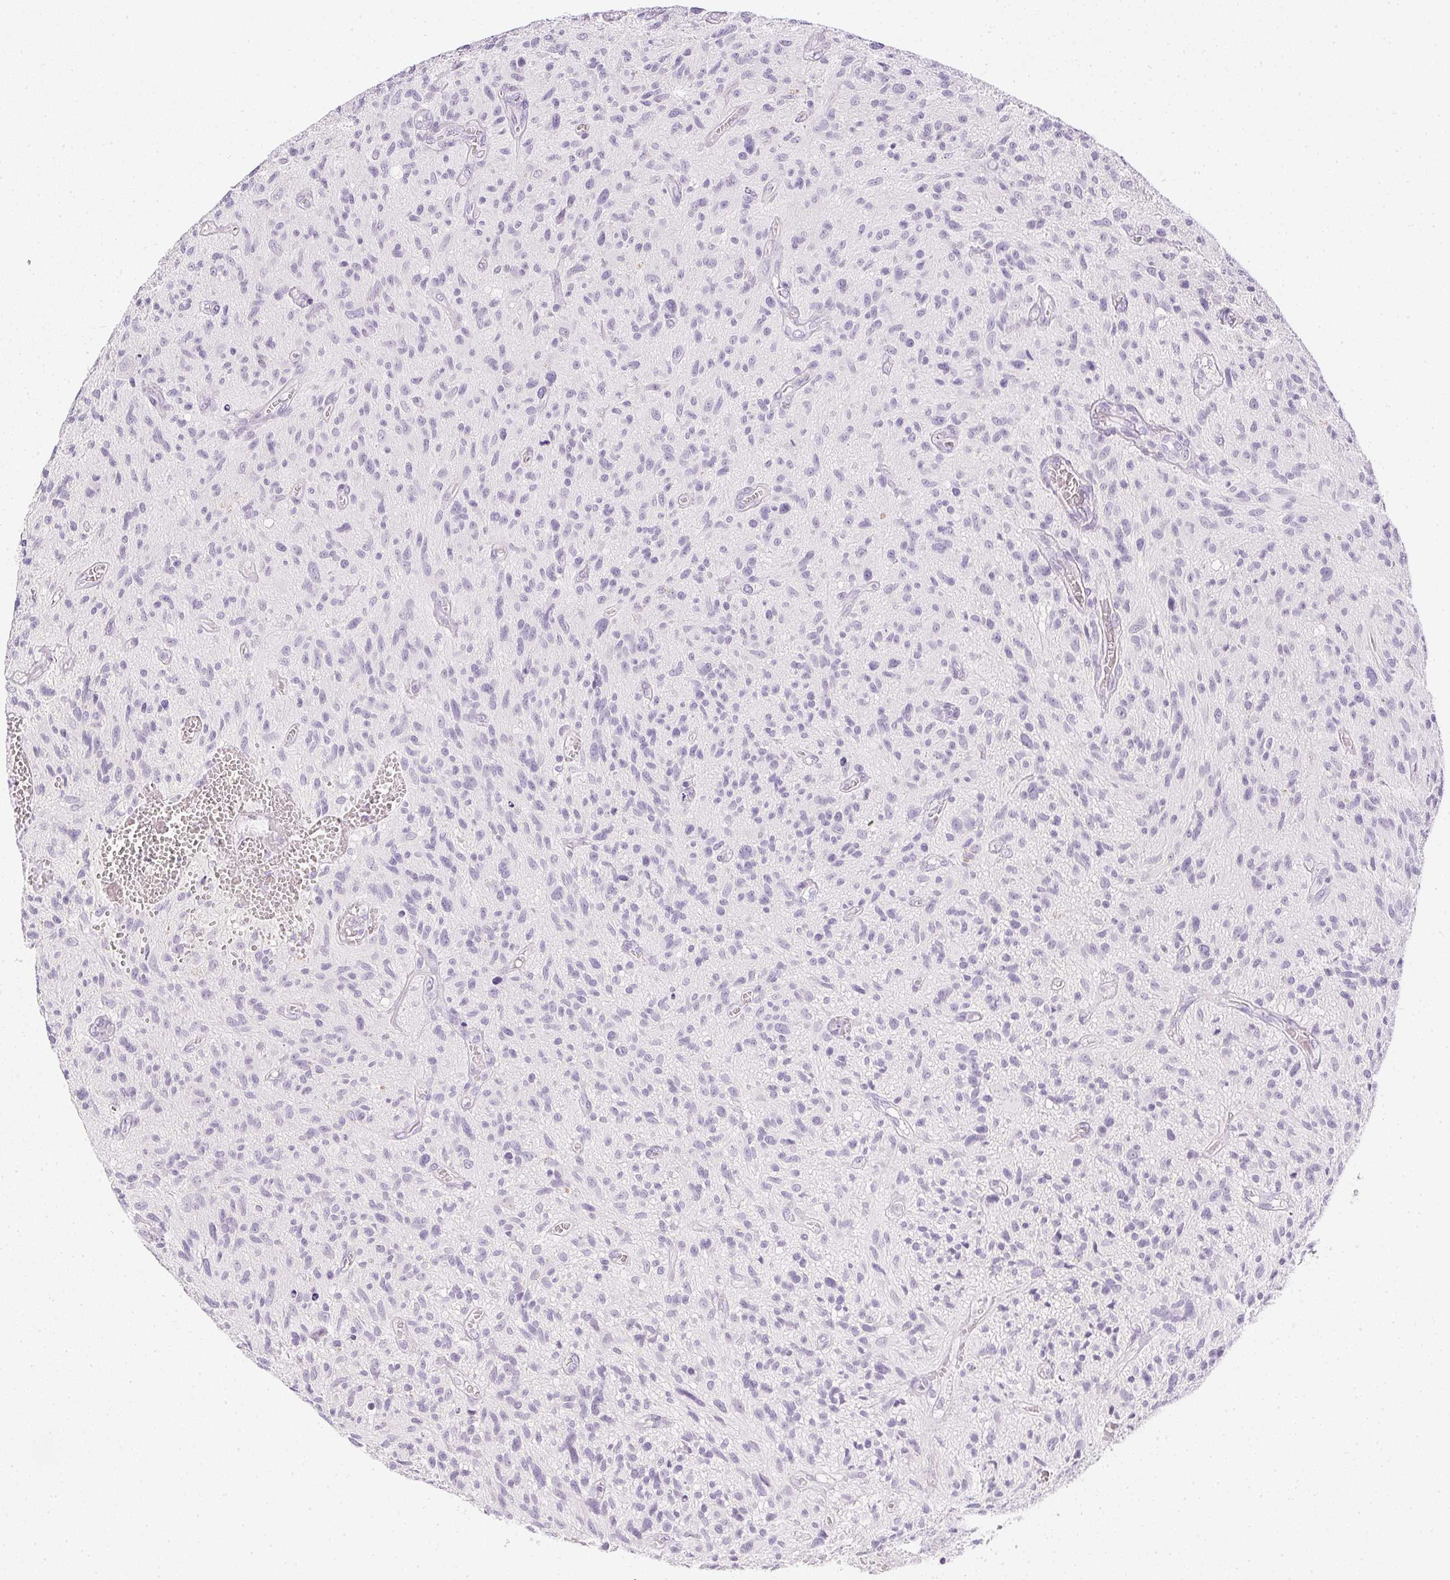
{"staining": {"intensity": "negative", "quantity": "none", "location": "none"}, "tissue": "glioma", "cell_type": "Tumor cells", "image_type": "cancer", "snomed": [{"axis": "morphology", "description": "Glioma, malignant, High grade"}, {"axis": "topography", "description": "Brain"}], "caption": "High magnification brightfield microscopy of malignant glioma (high-grade) stained with DAB (brown) and counterstained with hematoxylin (blue): tumor cells show no significant staining.", "gene": "PPY", "patient": {"sex": "male", "age": 75}}